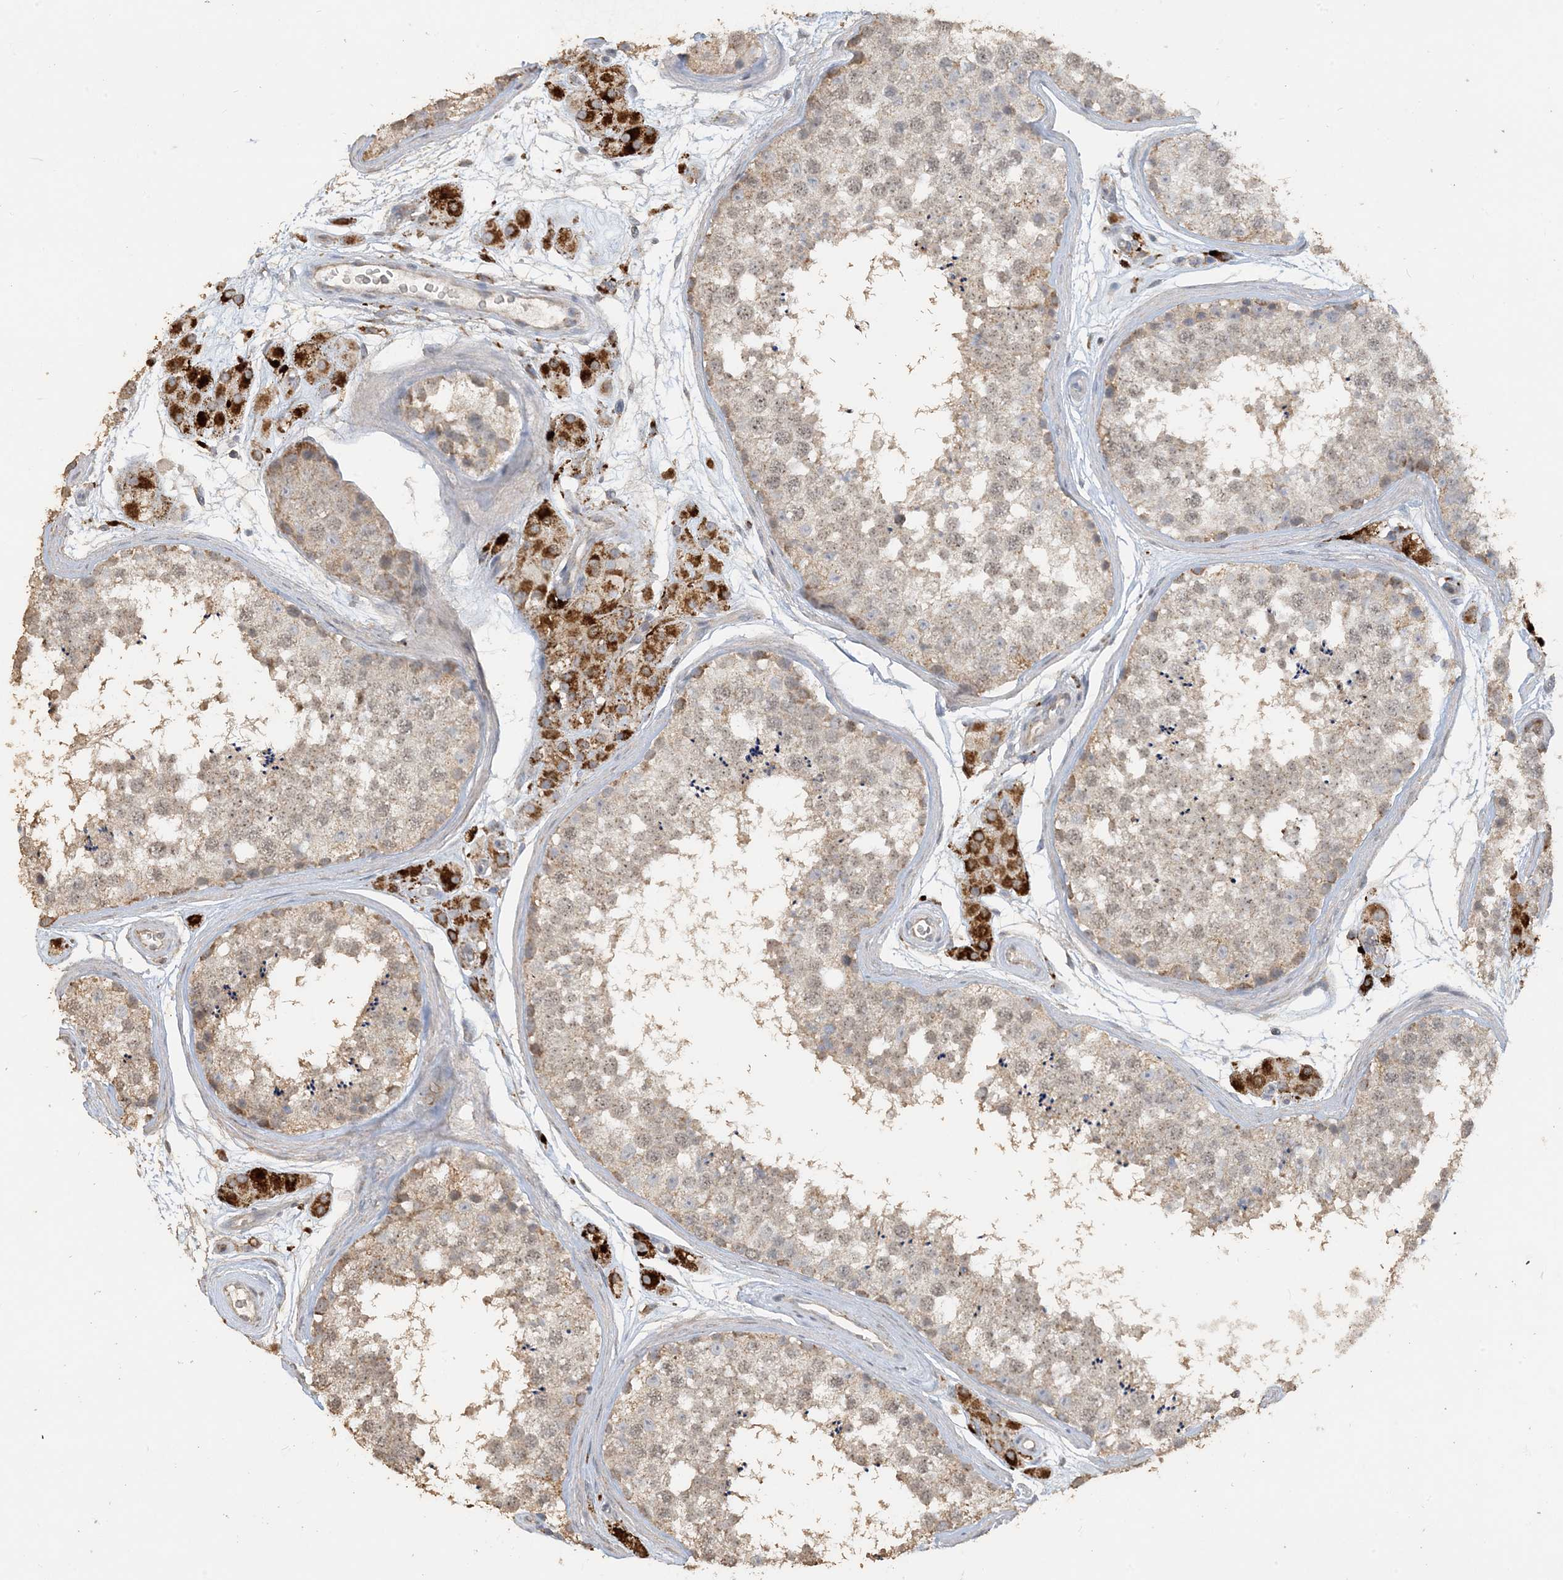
{"staining": {"intensity": "moderate", "quantity": "25%-75%", "location": "cytoplasmic/membranous,nuclear"}, "tissue": "testis", "cell_type": "Cells in seminiferous ducts", "image_type": "normal", "snomed": [{"axis": "morphology", "description": "Normal tissue, NOS"}, {"axis": "topography", "description": "Testis"}], "caption": "Immunohistochemistry photomicrograph of normal testis: human testis stained using immunohistochemistry (IHC) reveals medium levels of moderate protein expression localized specifically in the cytoplasmic/membranous,nuclear of cells in seminiferous ducts, appearing as a cytoplasmic/membranous,nuclear brown color.", "gene": "SFMBT2", "patient": {"sex": "male", "age": 56}}